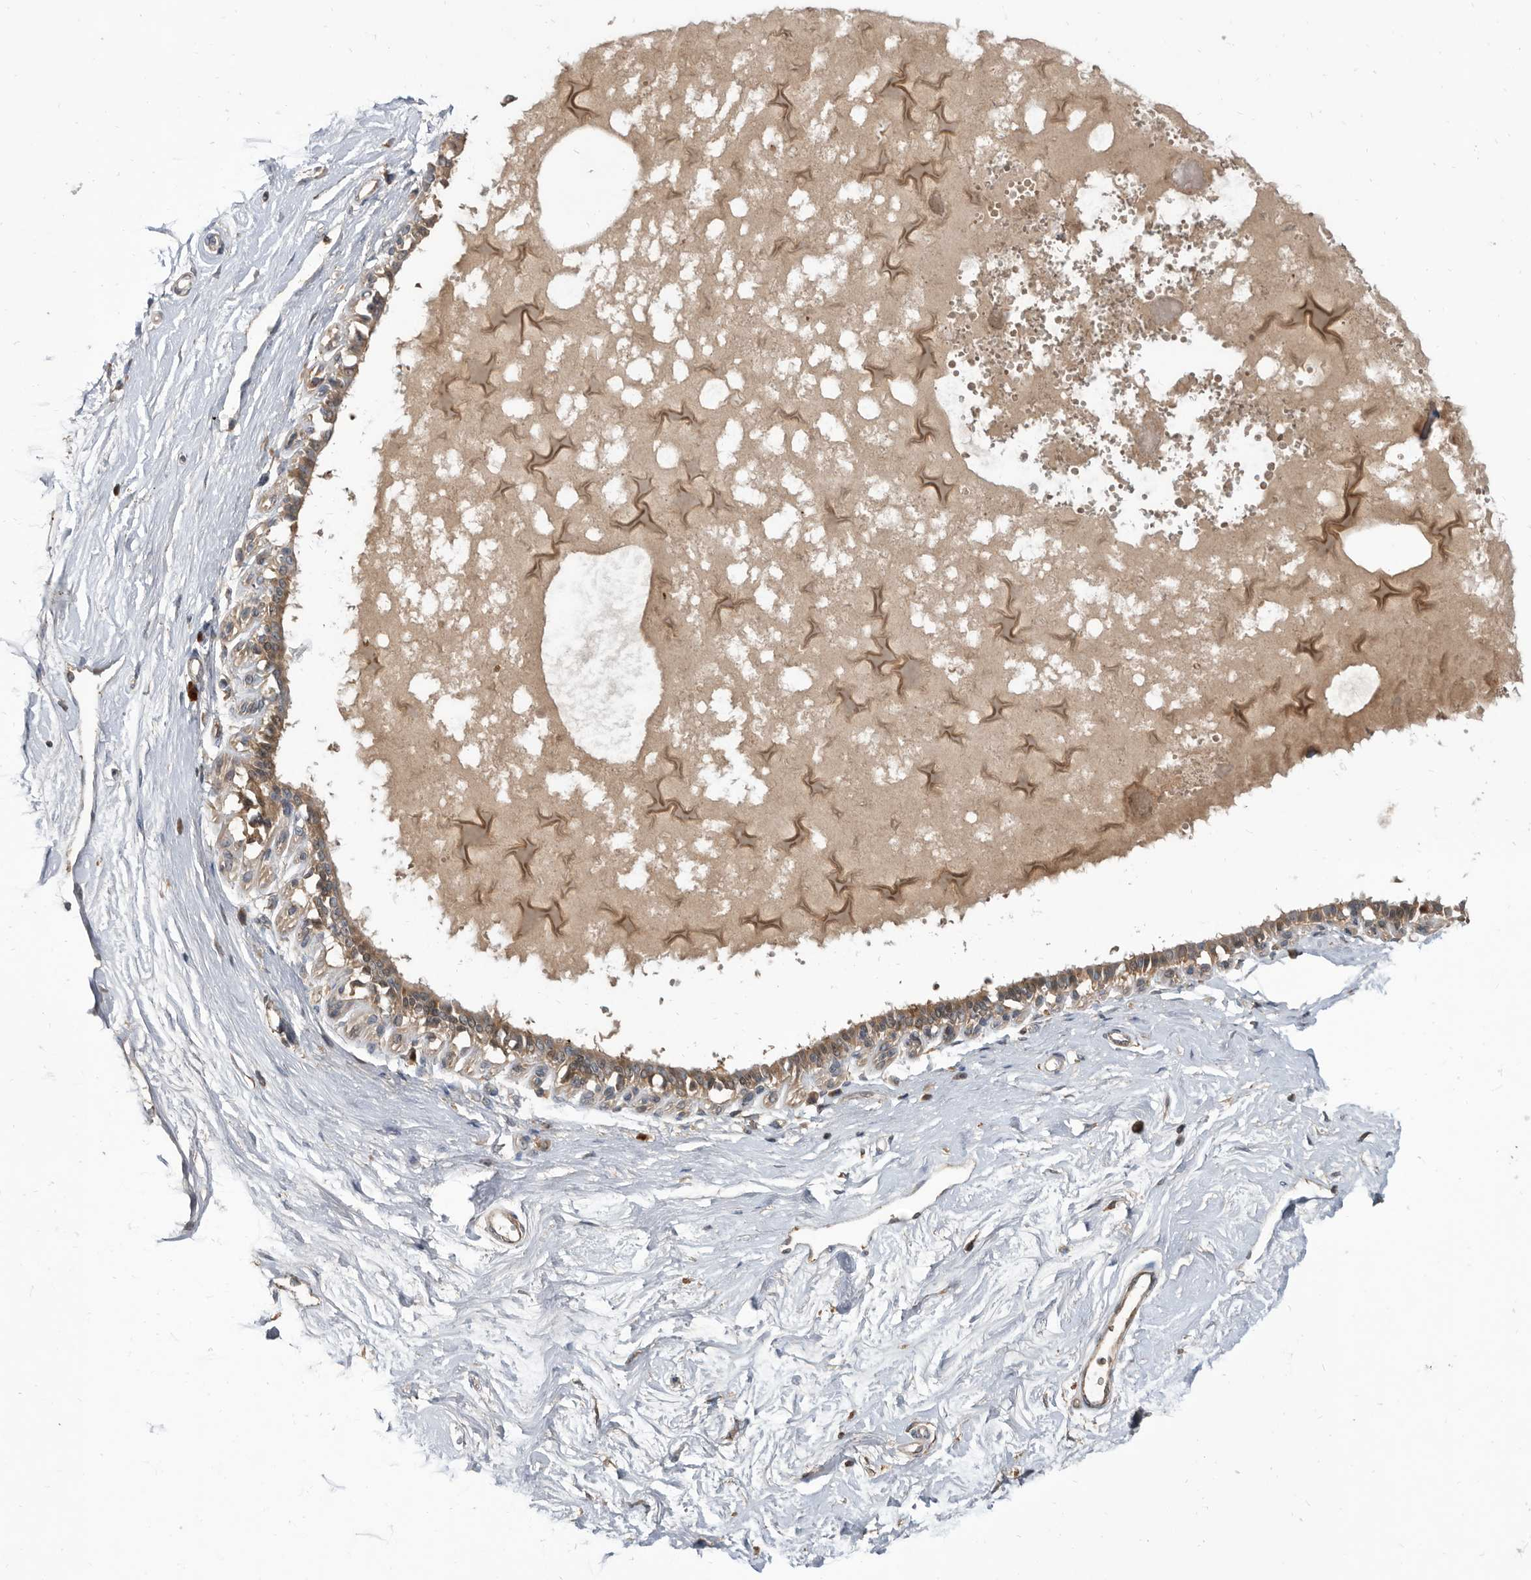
{"staining": {"intensity": "moderate", "quantity": ">75%", "location": "cytoplasmic/membranous"}, "tissue": "breast", "cell_type": "Glandular cells", "image_type": "normal", "snomed": [{"axis": "morphology", "description": "Normal tissue, NOS"}, {"axis": "topography", "description": "Breast"}], "caption": "Immunohistochemical staining of normal human breast shows medium levels of moderate cytoplasmic/membranous positivity in about >75% of glandular cells.", "gene": "PI15", "patient": {"sex": "female", "age": 45}}